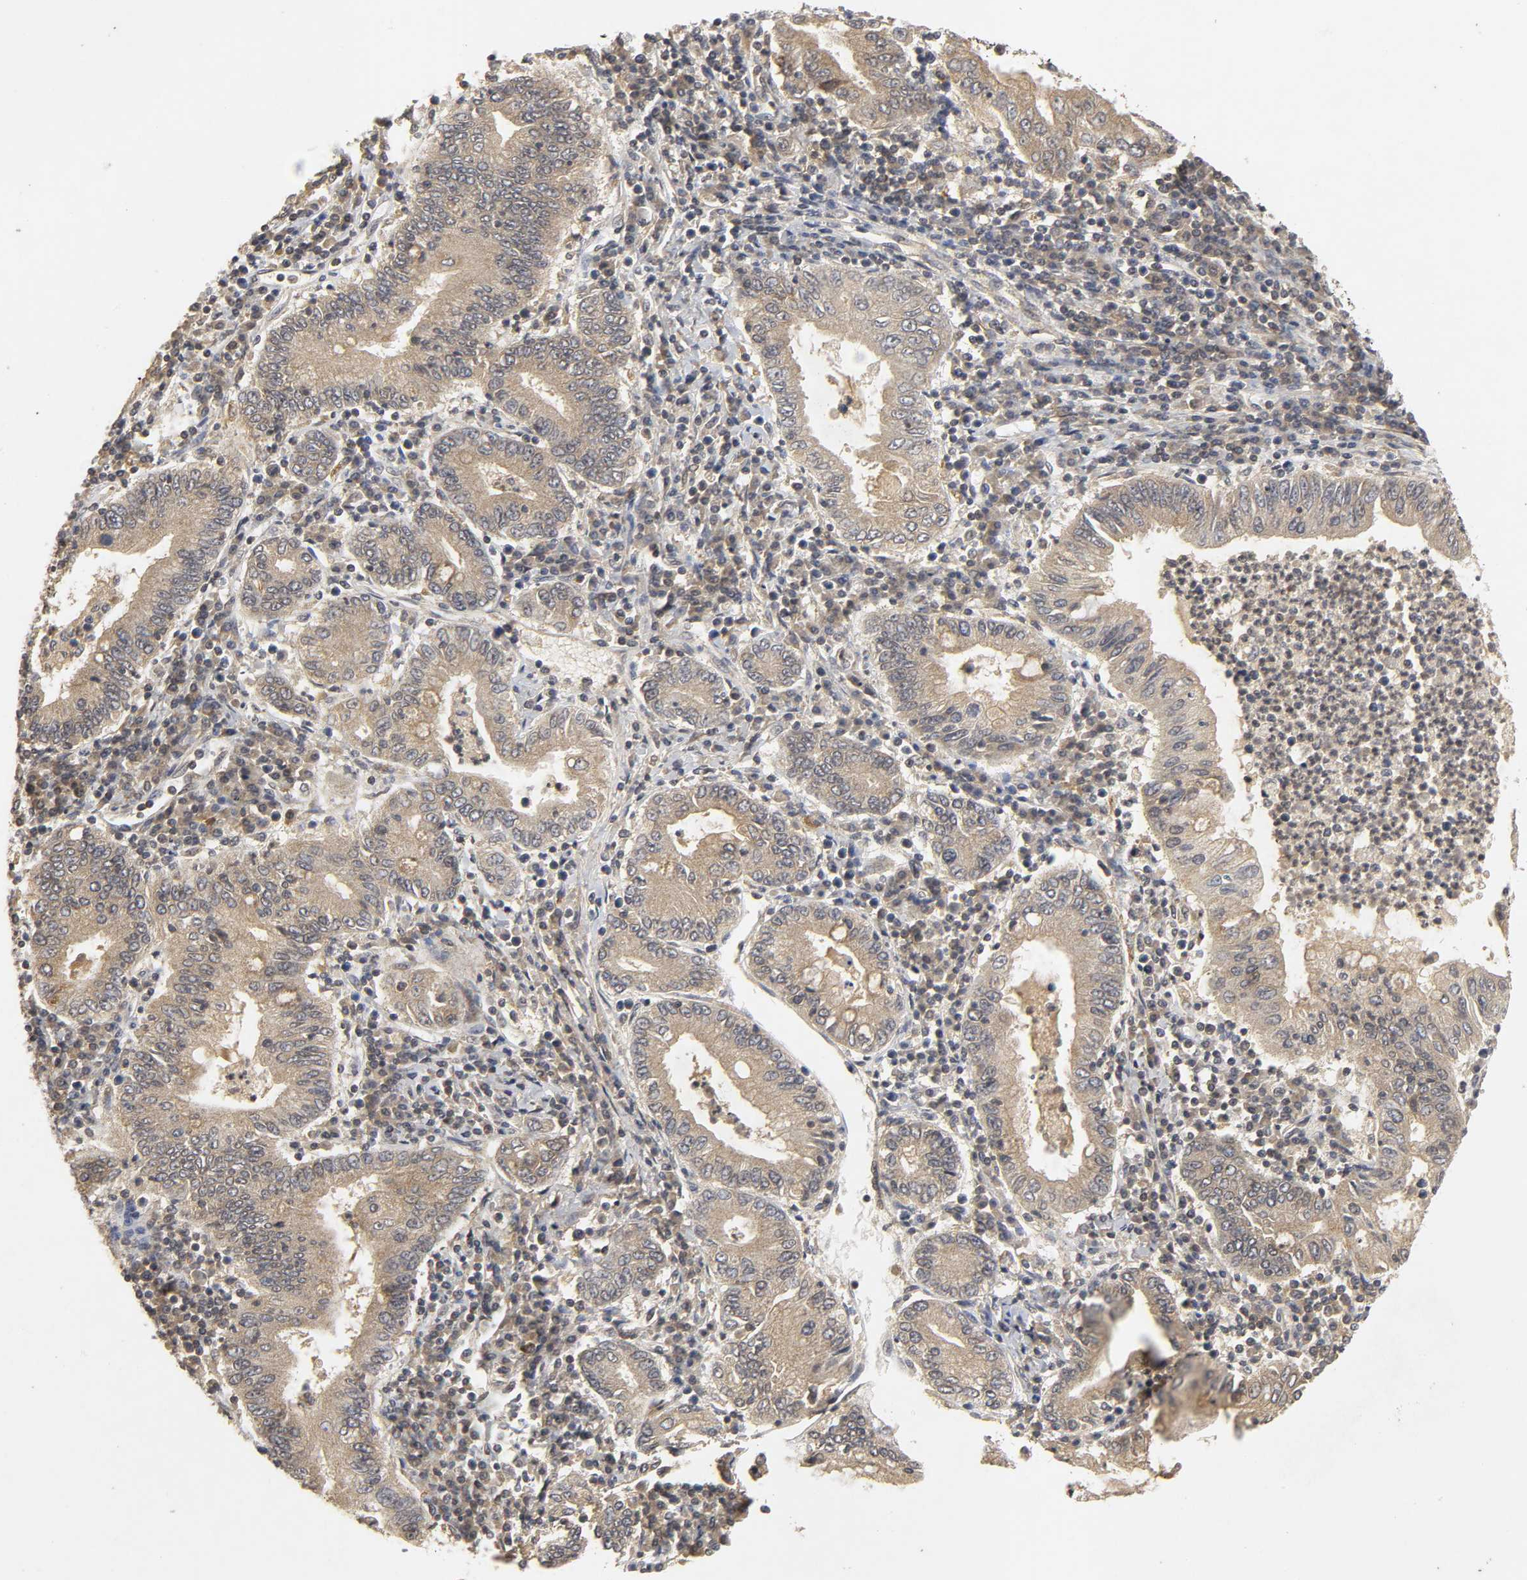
{"staining": {"intensity": "weak", "quantity": ">75%", "location": "cytoplasmic/membranous"}, "tissue": "stomach cancer", "cell_type": "Tumor cells", "image_type": "cancer", "snomed": [{"axis": "morphology", "description": "Normal tissue, NOS"}, {"axis": "morphology", "description": "Adenocarcinoma, NOS"}, {"axis": "topography", "description": "Esophagus"}, {"axis": "topography", "description": "Stomach, upper"}, {"axis": "topography", "description": "Peripheral nerve tissue"}], "caption": "An immunohistochemistry histopathology image of tumor tissue is shown. Protein staining in brown labels weak cytoplasmic/membranous positivity in stomach cancer (adenocarcinoma) within tumor cells.", "gene": "TRAF6", "patient": {"sex": "male", "age": 62}}